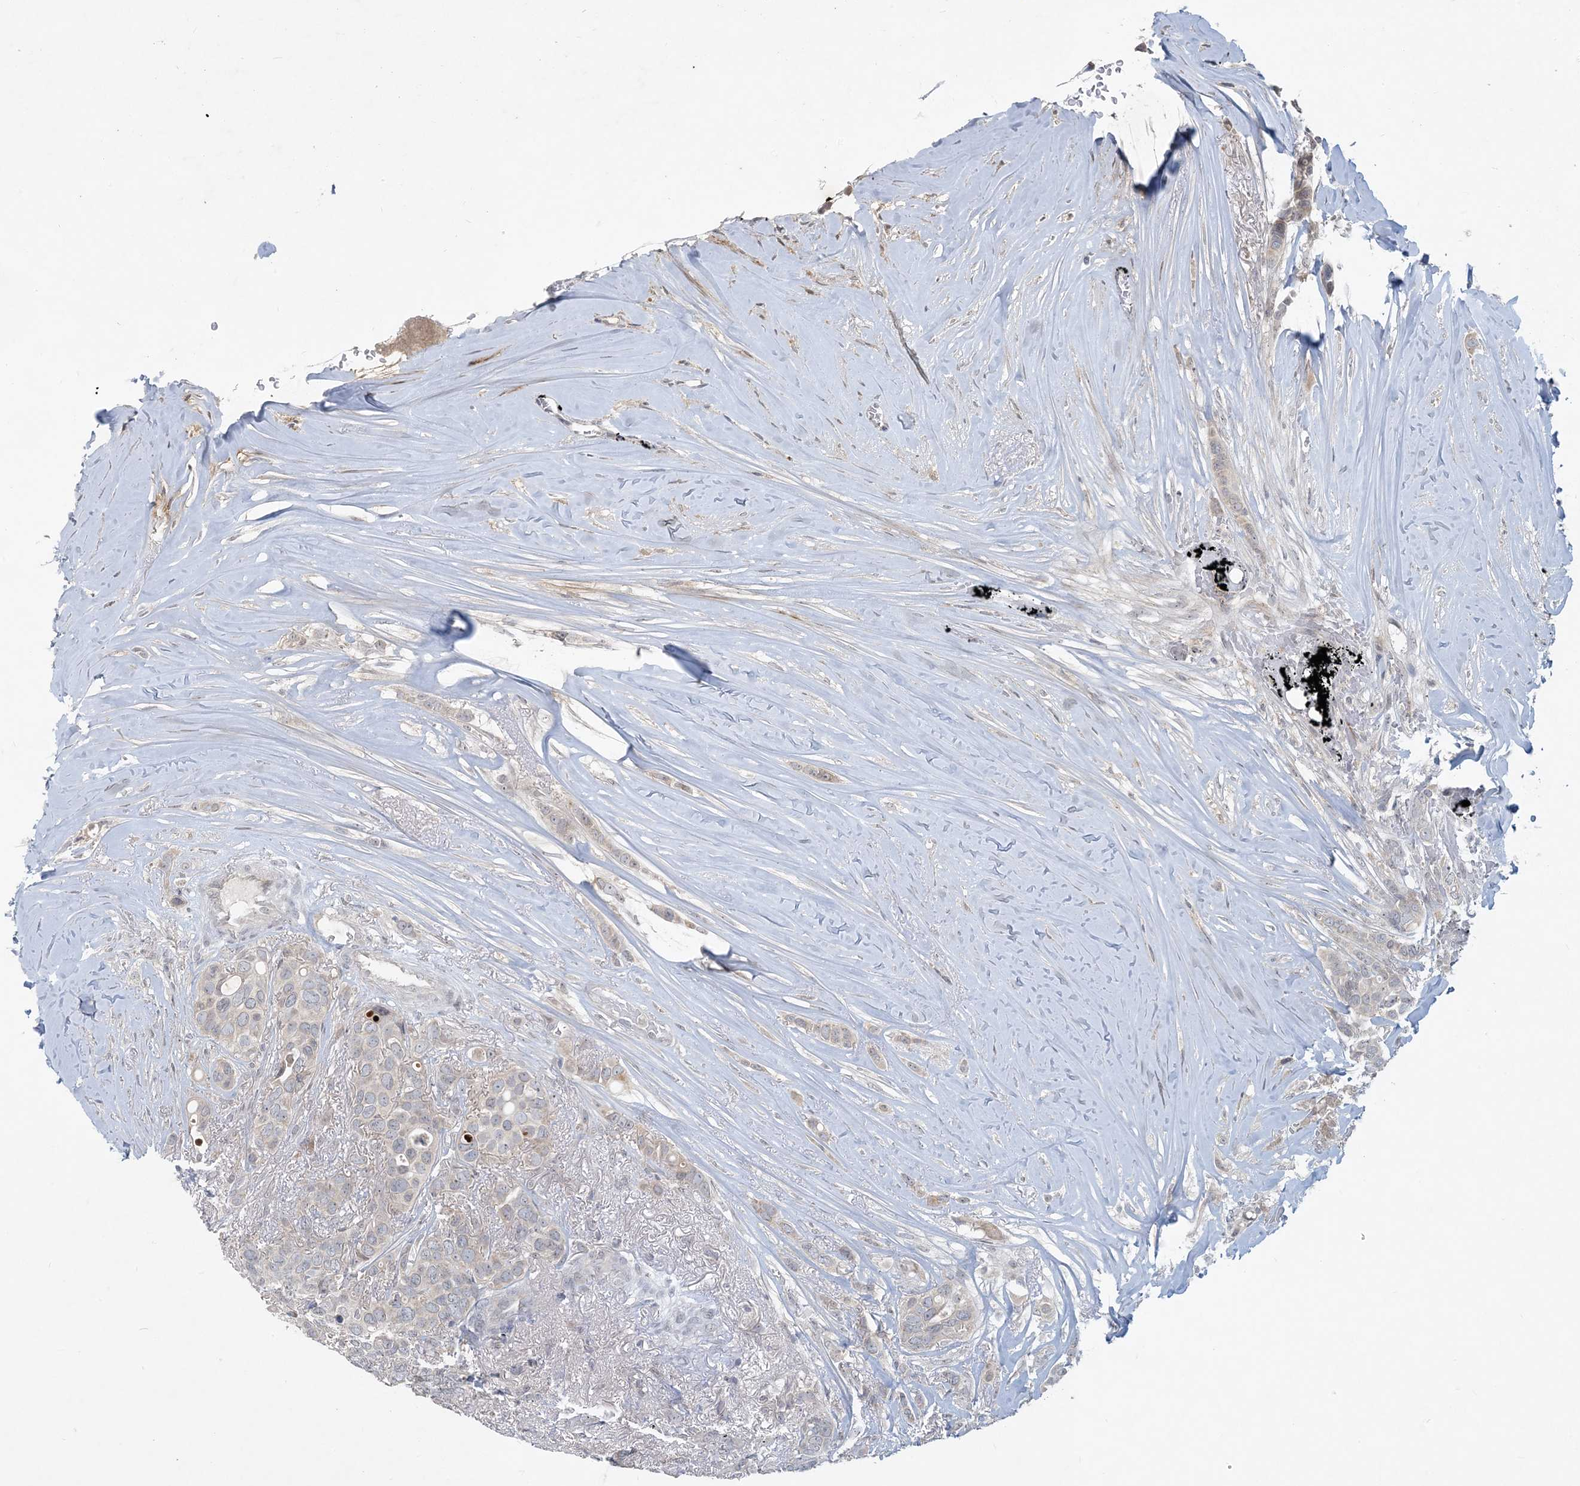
{"staining": {"intensity": "weak", "quantity": "<25%", "location": "cytoplasmic/membranous"}, "tissue": "breast cancer", "cell_type": "Tumor cells", "image_type": "cancer", "snomed": [{"axis": "morphology", "description": "Lobular carcinoma"}, {"axis": "topography", "description": "Breast"}], "caption": "Tumor cells are negative for brown protein staining in breast cancer (lobular carcinoma).", "gene": "CDS1", "patient": {"sex": "female", "age": 51}}